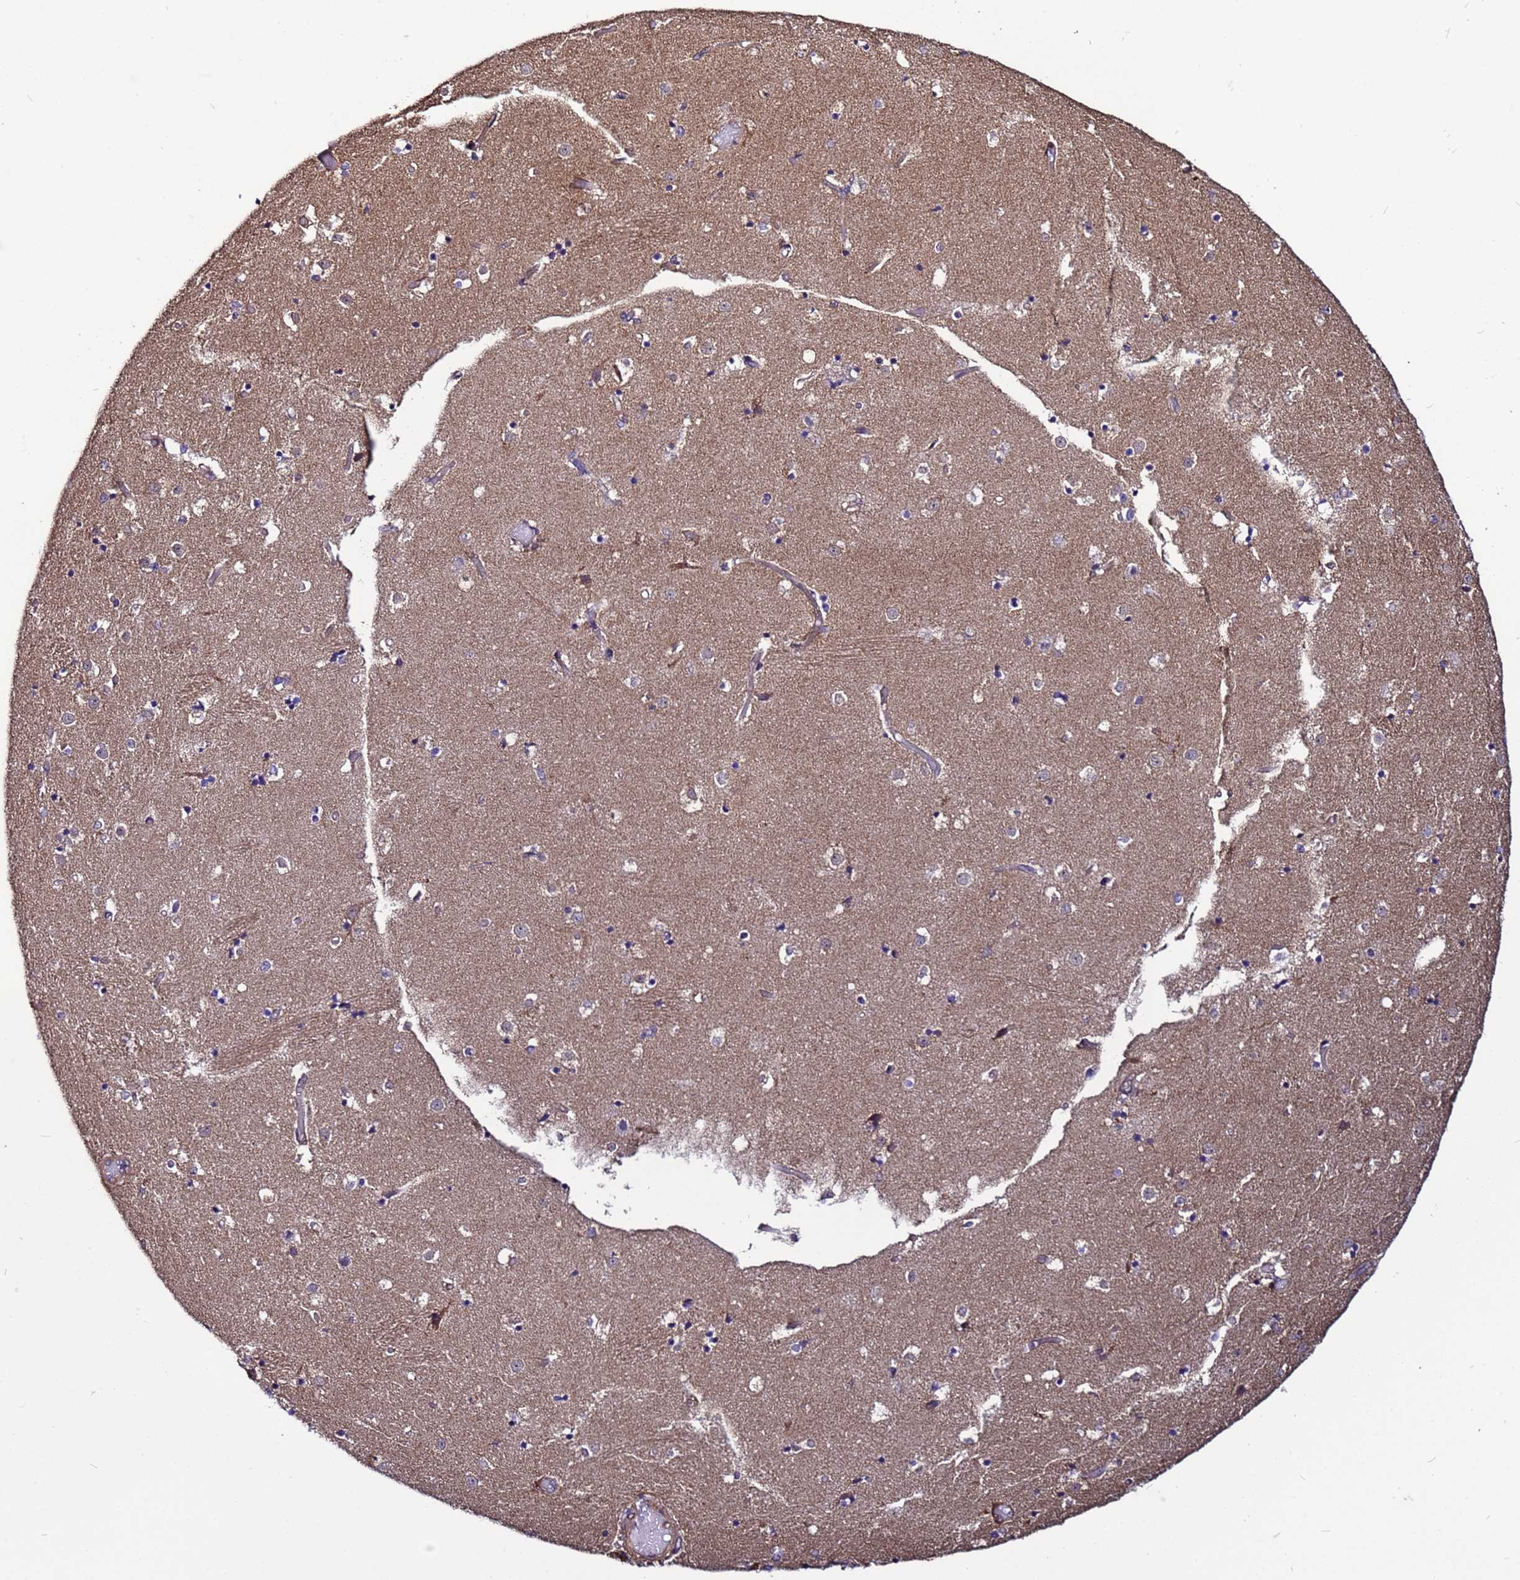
{"staining": {"intensity": "weak", "quantity": "25%-75%", "location": "cytoplasmic/membranous"}, "tissue": "caudate", "cell_type": "Glial cells", "image_type": "normal", "snomed": [{"axis": "morphology", "description": "Normal tissue, NOS"}, {"axis": "topography", "description": "Lateral ventricle wall"}], "caption": "High-power microscopy captured an immunohistochemistry micrograph of normal caudate, revealing weak cytoplasmic/membranous staining in approximately 25%-75% of glial cells. (DAB (3,3'-diaminobenzidine) IHC, brown staining for protein, blue staining for nuclei).", "gene": "STK38L", "patient": {"sex": "female", "age": 52}}